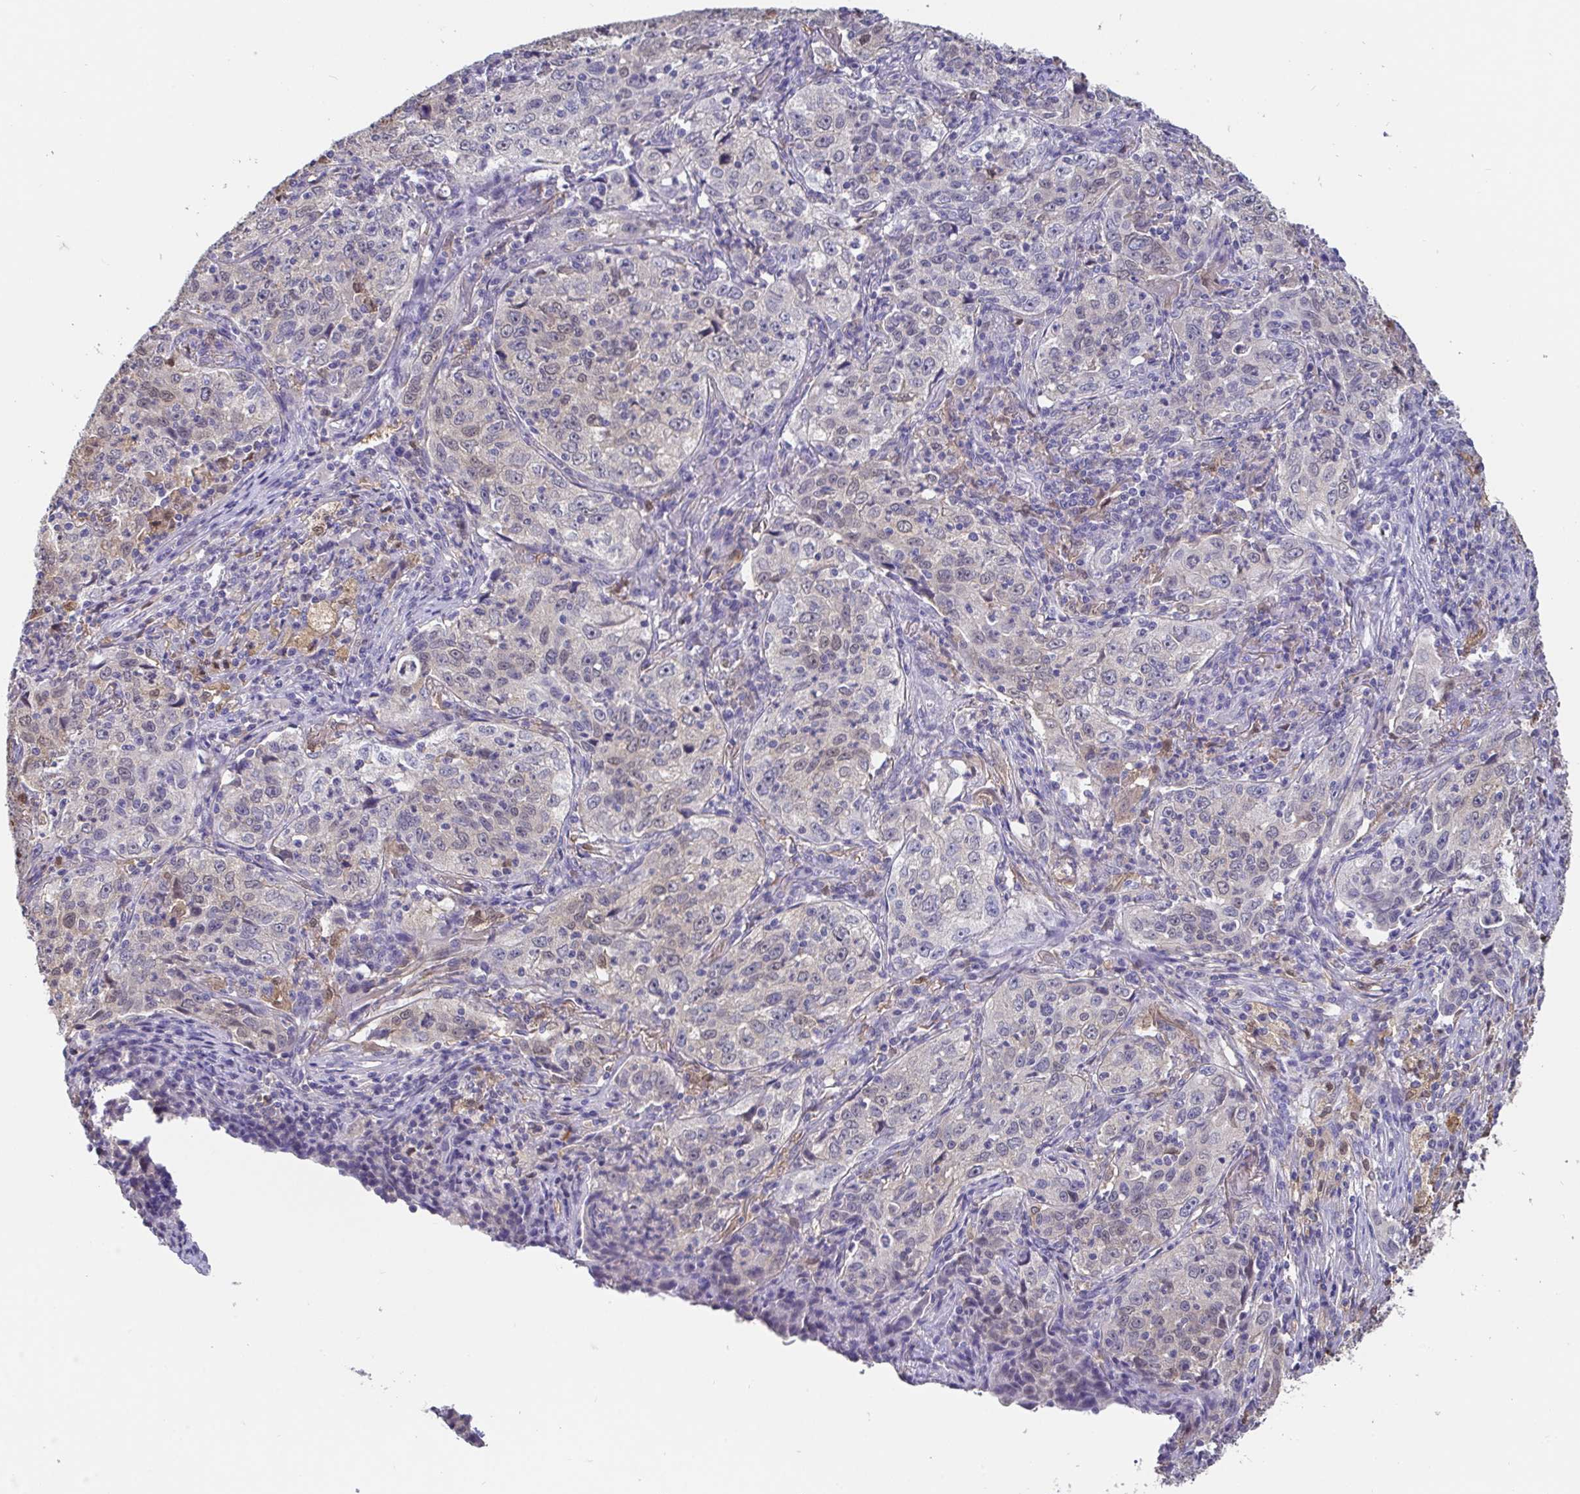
{"staining": {"intensity": "negative", "quantity": "none", "location": "none"}, "tissue": "lung cancer", "cell_type": "Tumor cells", "image_type": "cancer", "snomed": [{"axis": "morphology", "description": "Squamous cell carcinoma, NOS"}, {"axis": "topography", "description": "Lung"}], "caption": "DAB (3,3'-diaminobenzidine) immunohistochemical staining of human lung cancer (squamous cell carcinoma) shows no significant staining in tumor cells.", "gene": "IDH1", "patient": {"sex": "male", "age": 71}}